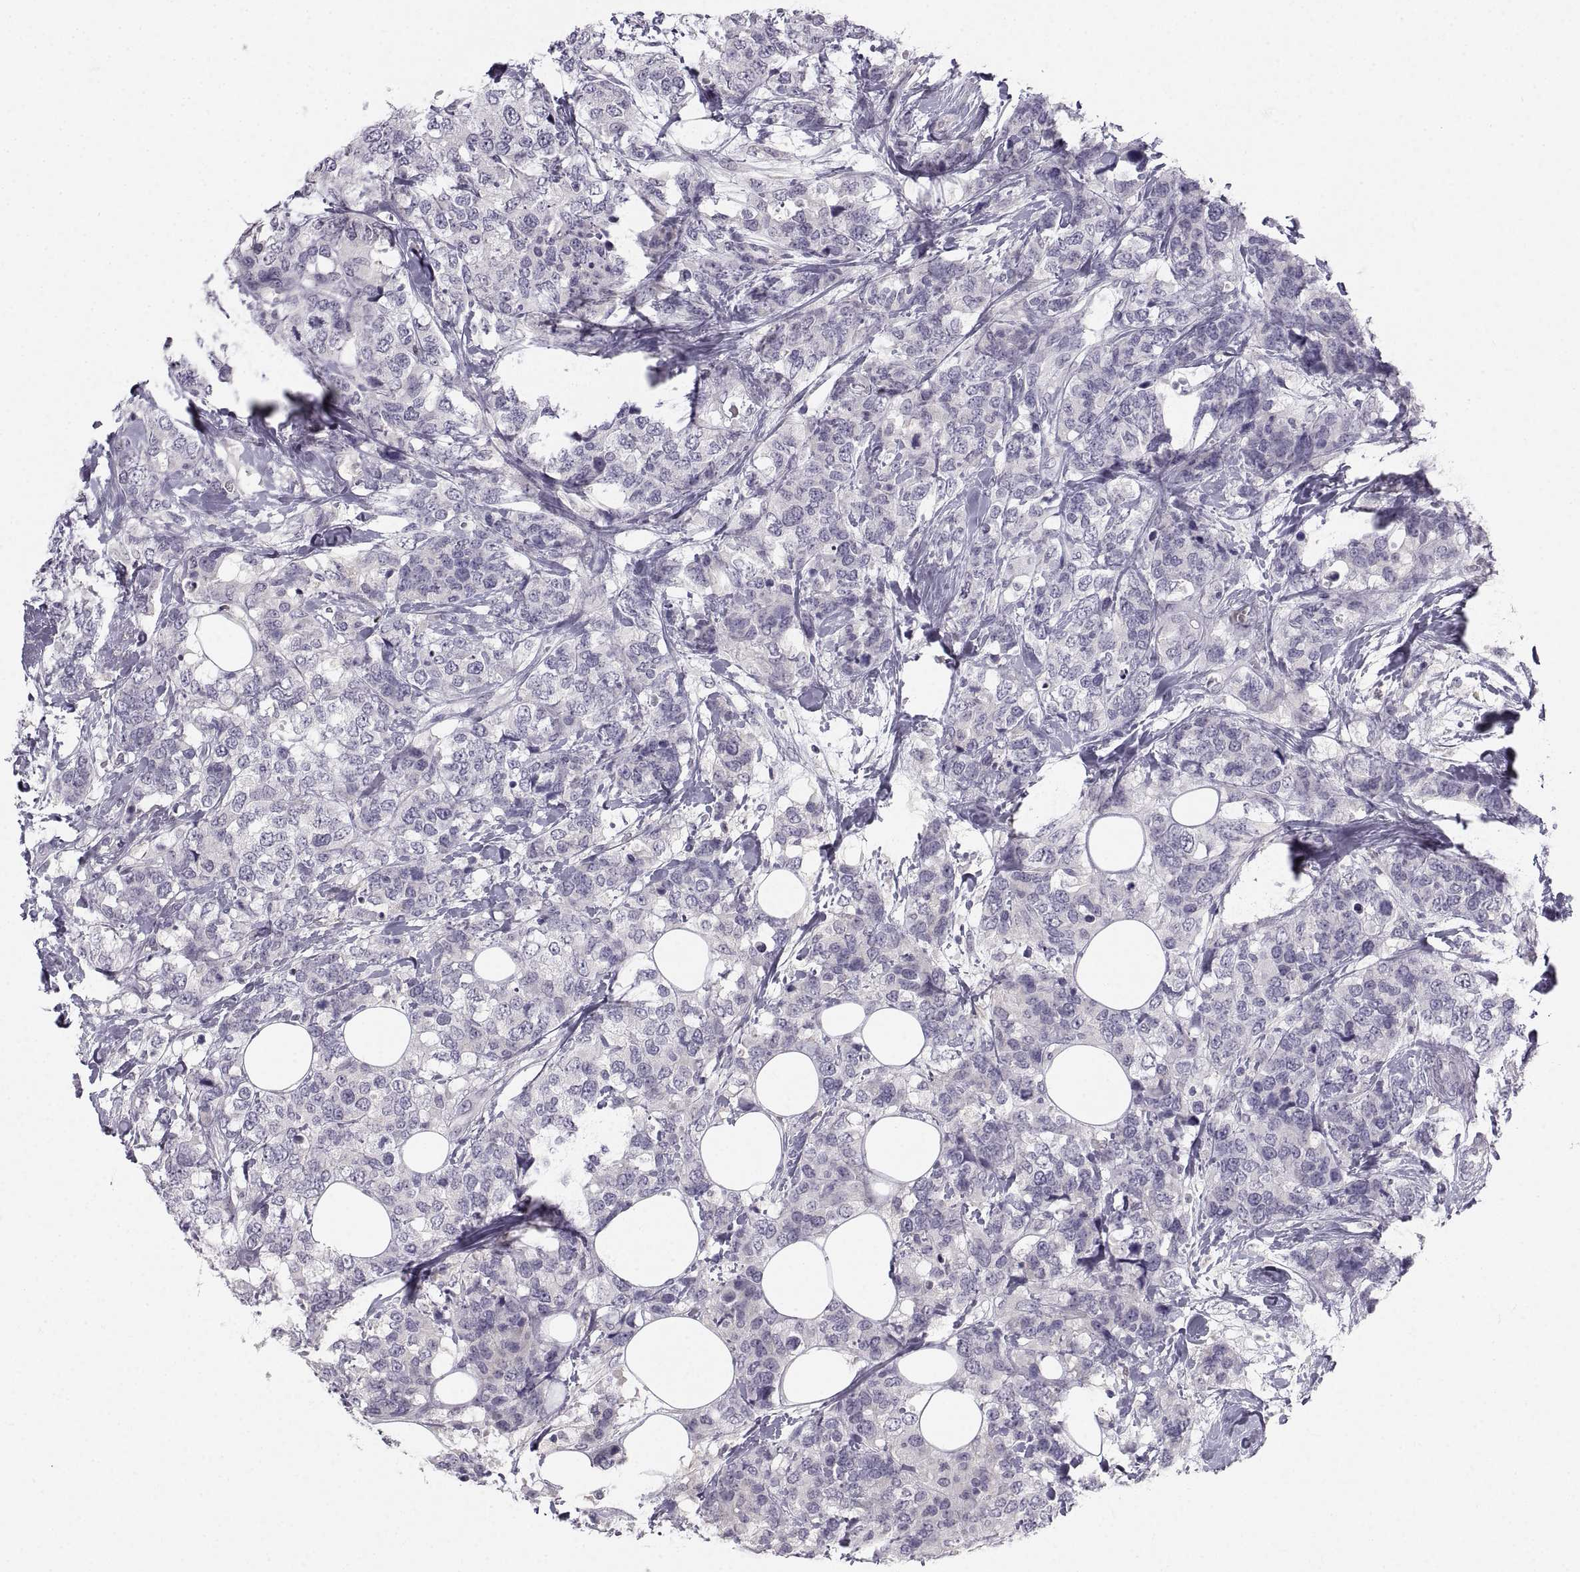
{"staining": {"intensity": "negative", "quantity": "none", "location": "none"}, "tissue": "breast cancer", "cell_type": "Tumor cells", "image_type": "cancer", "snomed": [{"axis": "morphology", "description": "Lobular carcinoma"}, {"axis": "topography", "description": "Breast"}], "caption": "Lobular carcinoma (breast) was stained to show a protein in brown. There is no significant staining in tumor cells.", "gene": "ZNF185", "patient": {"sex": "female", "age": 59}}